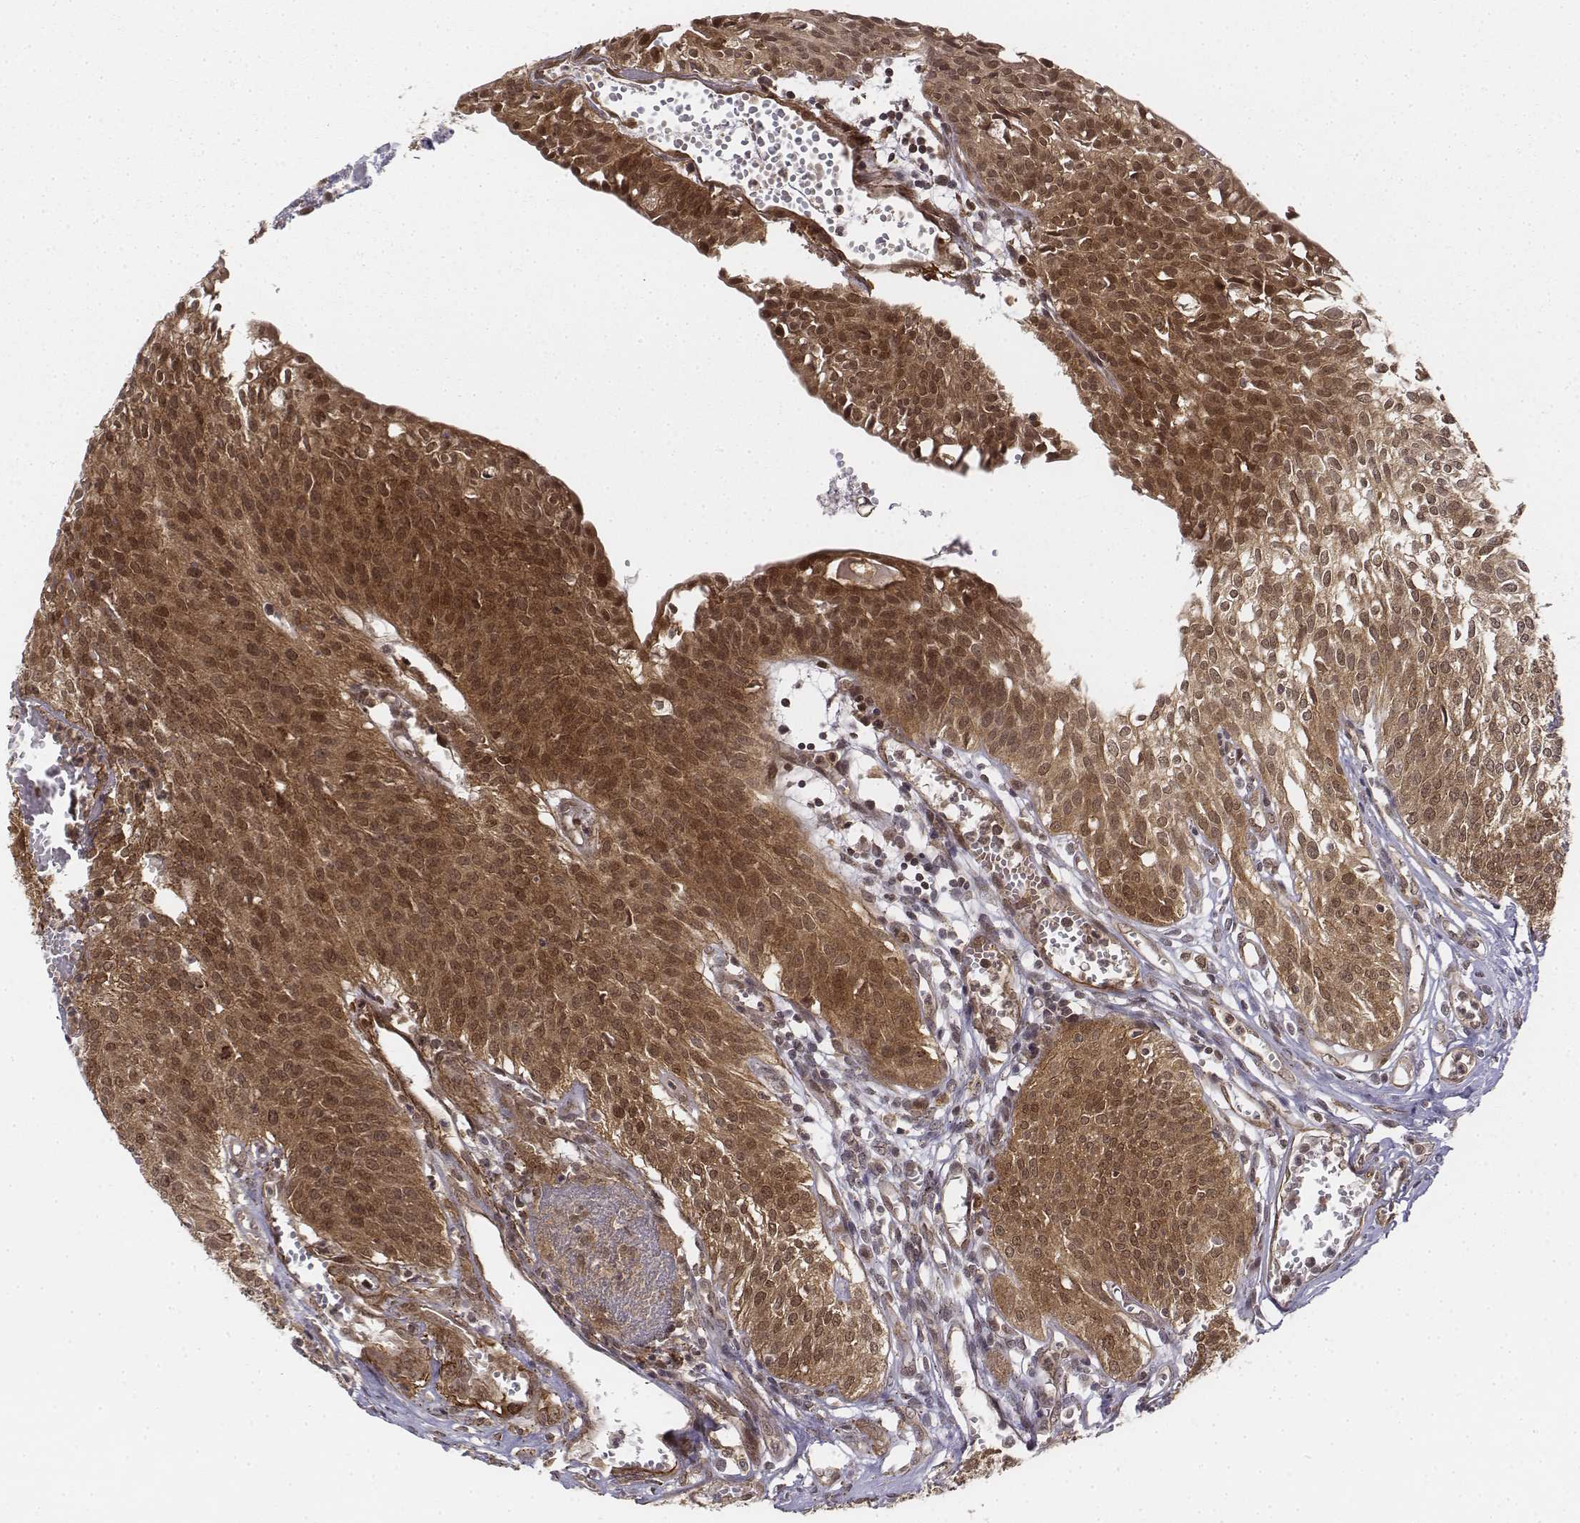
{"staining": {"intensity": "moderate", "quantity": ">75%", "location": "cytoplasmic/membranous,nuclear"}, "tissue": "urothelial cancer", "cell_type": "Tumor cells", "image_type": "cancer", "snomed": [{"axis": "morphology", "description": "Urothelial carcinoma, High grade"}, {"axis": "topography", "description": "Urinary bladder"}], "caption": "Urothelial cancer stained with a protein marker displays moderate staining in tumor cells.", "gene": "ZFYVE19", "patient": {"sex": "male", "age": 57}}